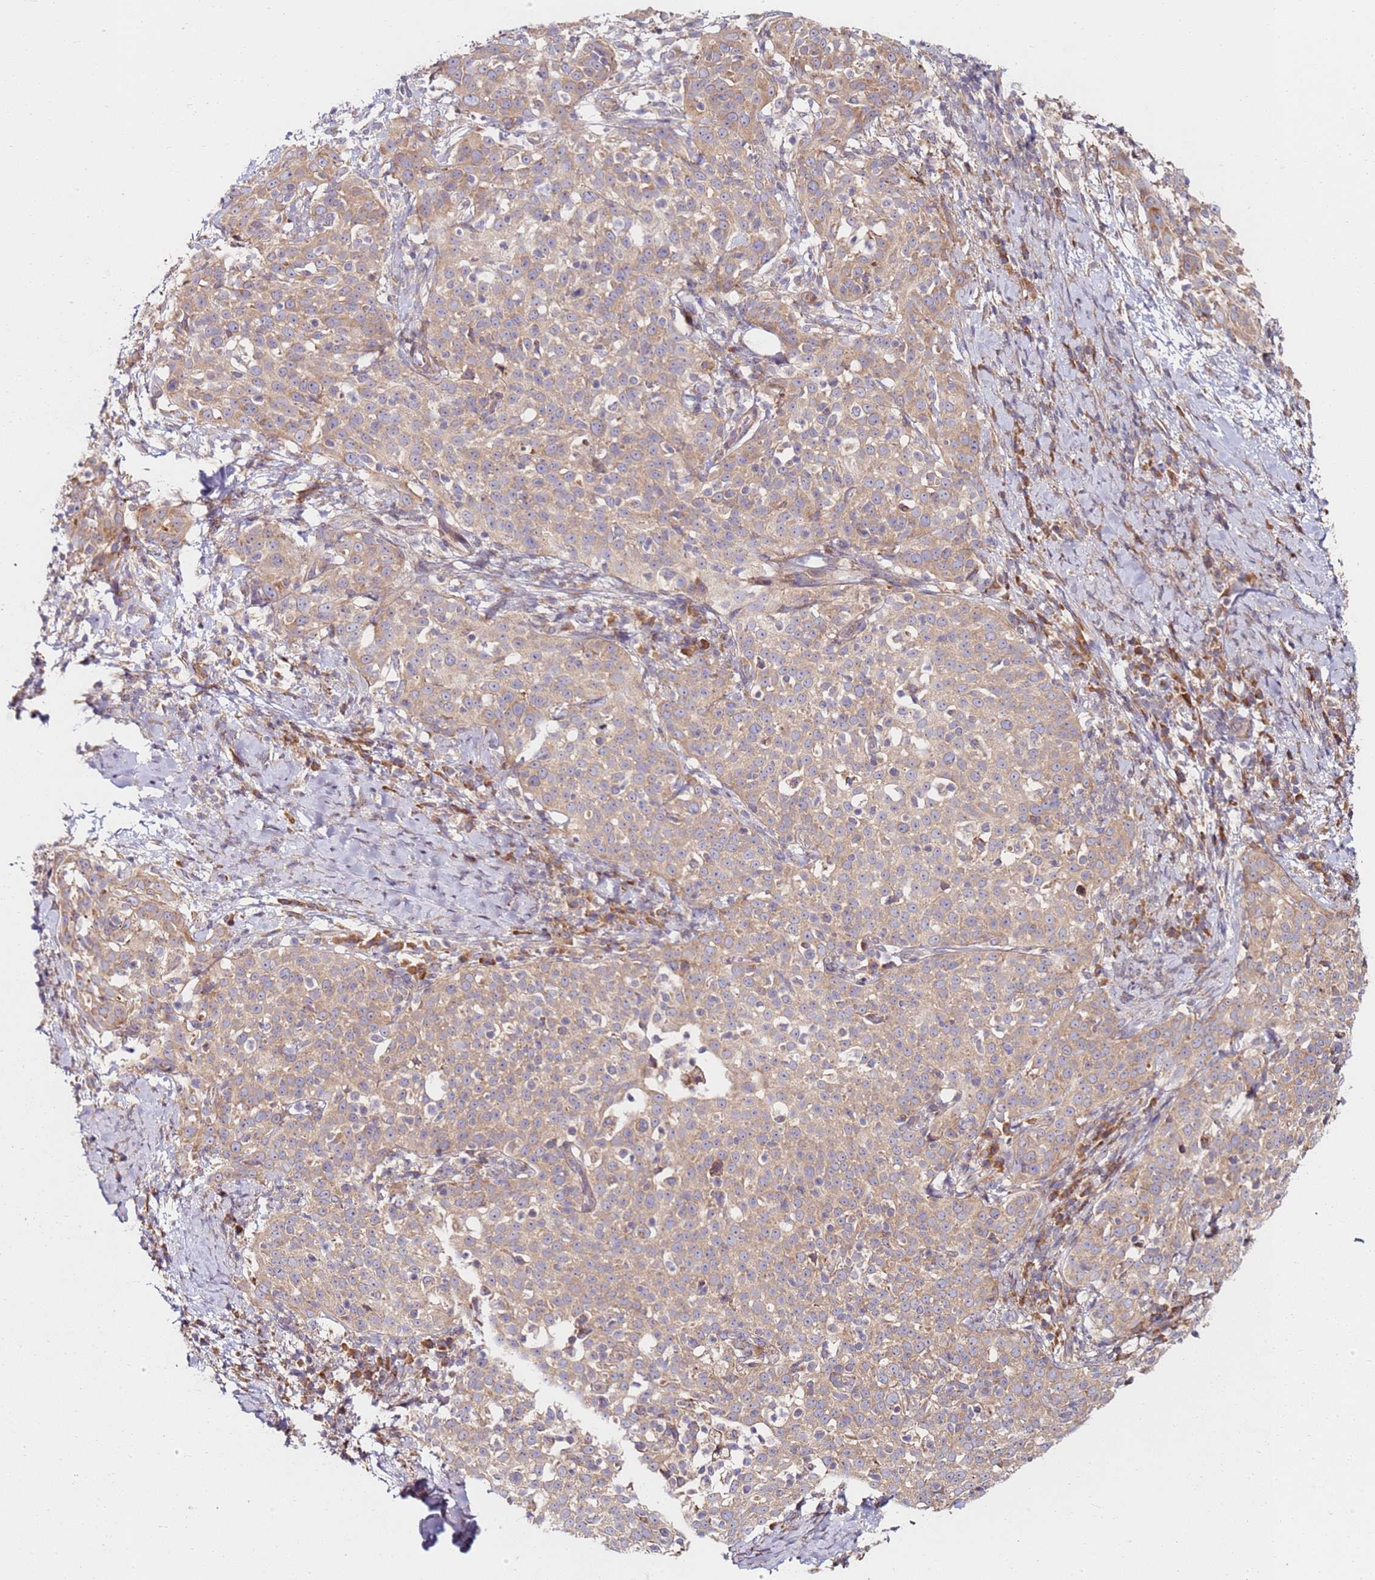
{"staining": {"intensity": "weak", "quantity": "25%-75%", "location": "cytoplasmic/membranous"}, "tissue": "cervical cancer", "cell_type": "Tumor cells", "image_type": "cancer", "snomed": [{"axis": "morphology", "description": "Squamous cell carcinoma, NOS"}, {"axis": "topography", "description": "Cervix"}], "caption": "IHC of human cervical cancer reveals low levels of weak cytoplasmic/membranous positivity in about 25%-75% of tumor cells.", "gene": "RPS3A", "patient": {"sex": "female", "age": 57}}